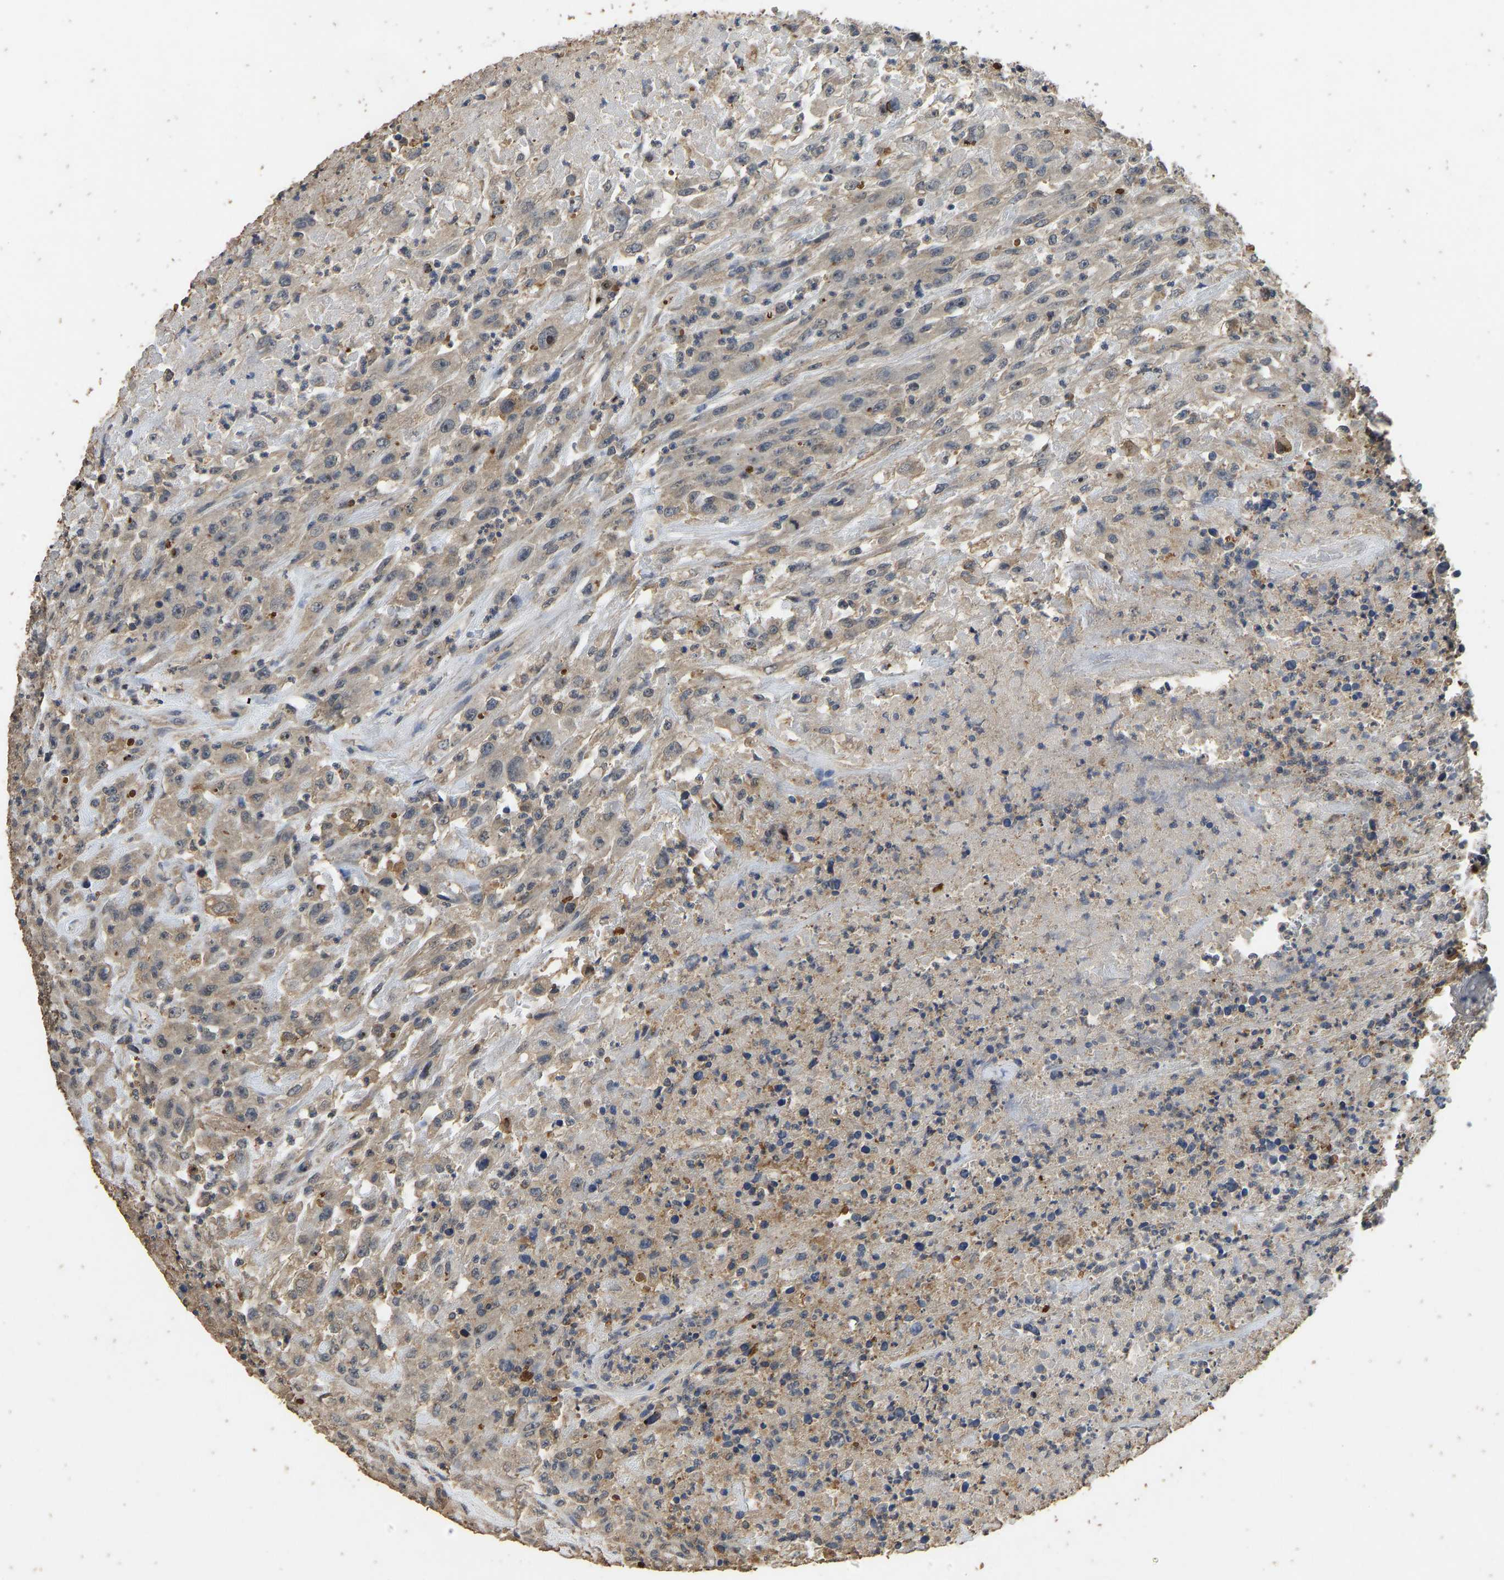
{"staining": {"intensity": "weak", "quantity": "25%-75%", "location": "cytoplasmic/membranous"}, "tissue": "urothelial cancer", "cell_type": "Tumor cells", "image_type": "cancer", "snomed": [{"axis": "morphology", "description": "Urothelial carcinoma, High grade"}, {"axis": "topography", "description": "Urinary bladder"}], "caption": "IHC of urothelial cancer exhibits low levels of weak cytoplasmic/membranous expression in about 25%-75% of tumor cells.", "gene": "CIDEC", "patient": {"sex": "male", "age": 46}}